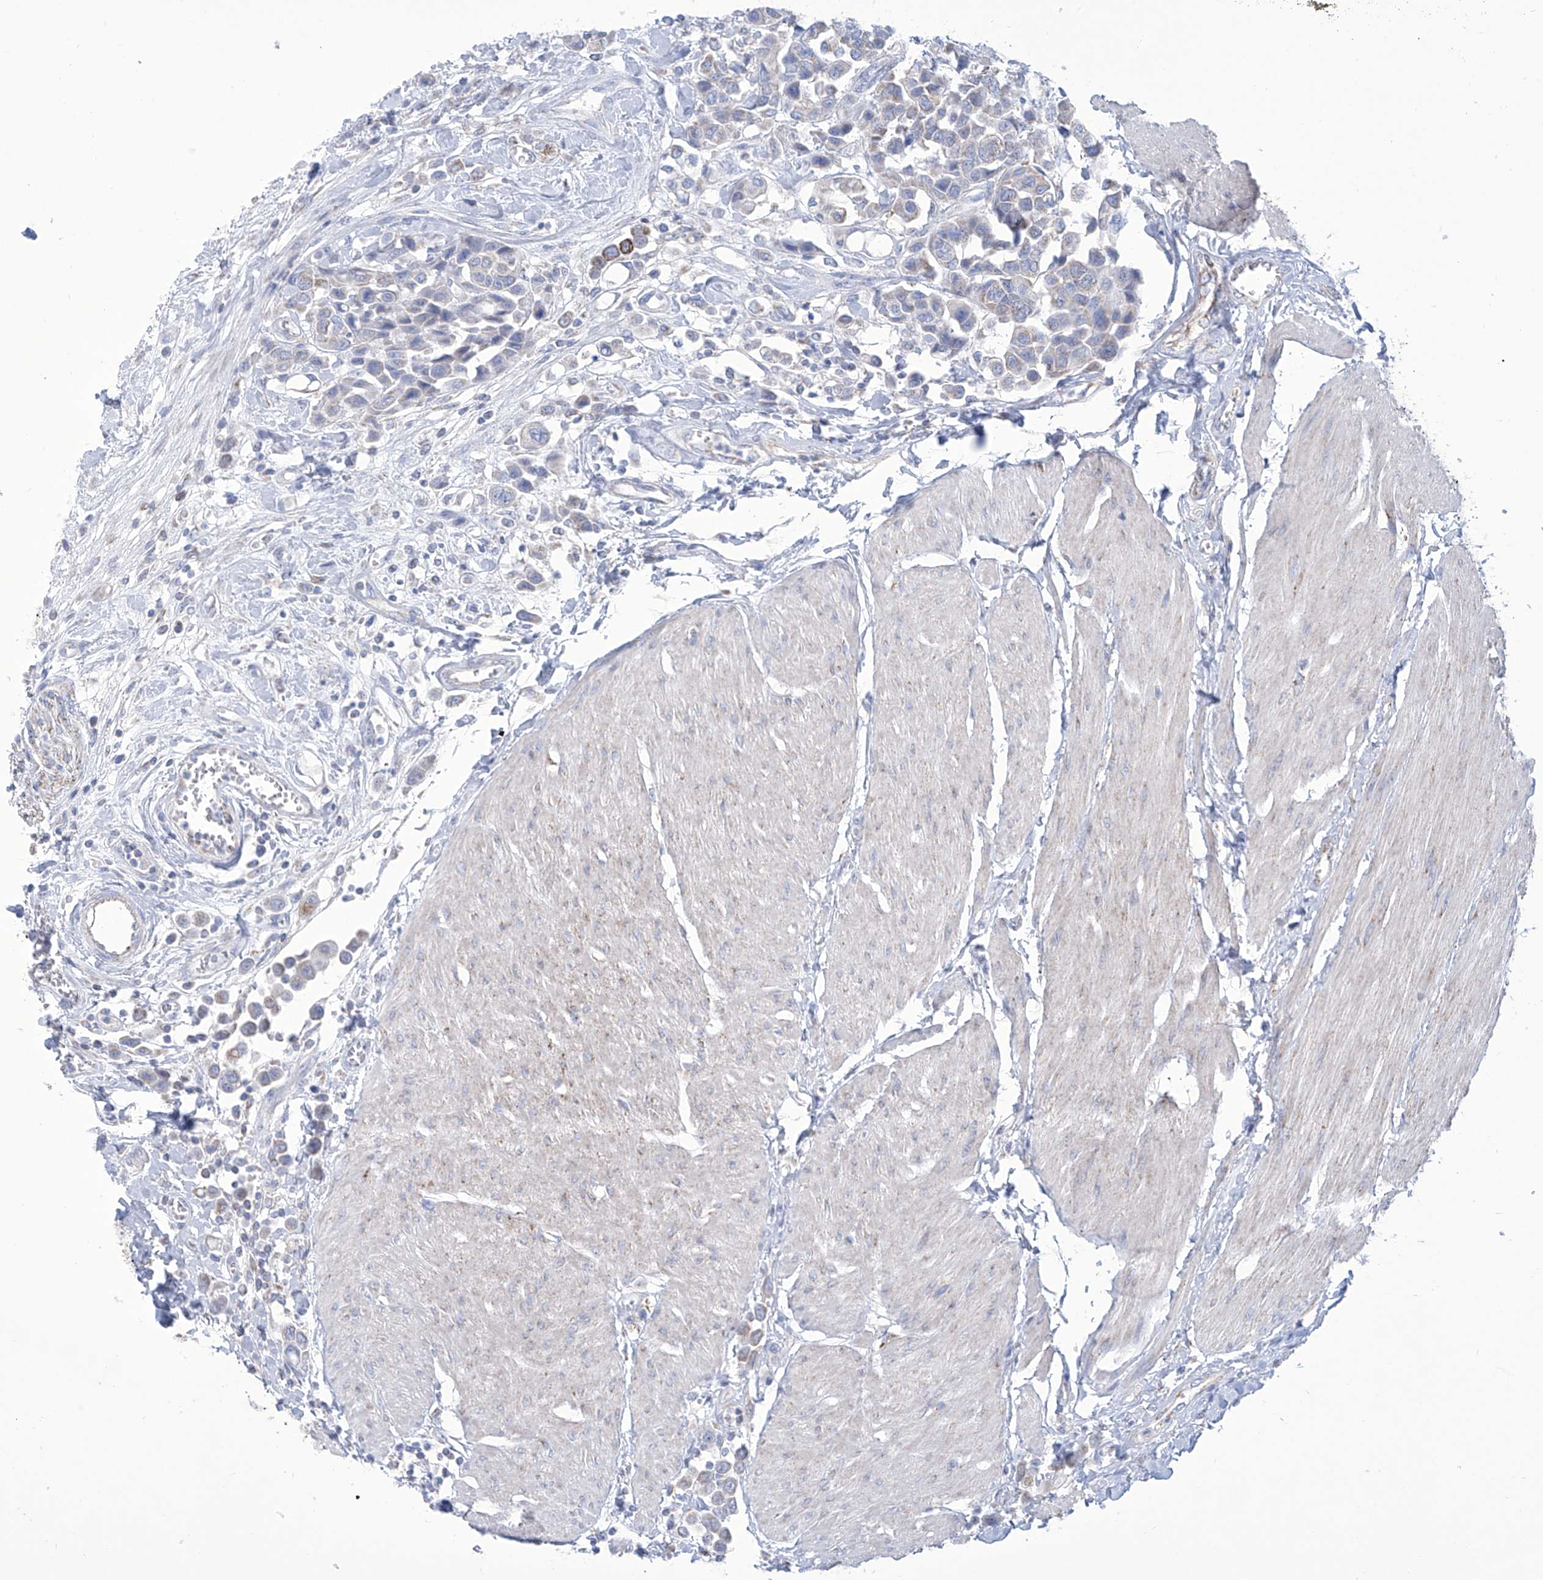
{"staining": {"intensity": "negative", "quantity": "none", "location": "none"}, "tissue": "urothelial cancer", "cell_type": "Tumor cells", "image_type": "cancer", "snomed": [{"axis": "morphology", "description": "Urothelial carcinoma, High grade"}, {"axis": "topography", "description": "Urinary bladder"}], "caption": "Micrograph shows no protein expression in tumor cells of urothelial cancer tissue. Nuclei are stained in blue.", "gene": "ALDH6A1", "patient": {"sex": "male", "age": 50}}